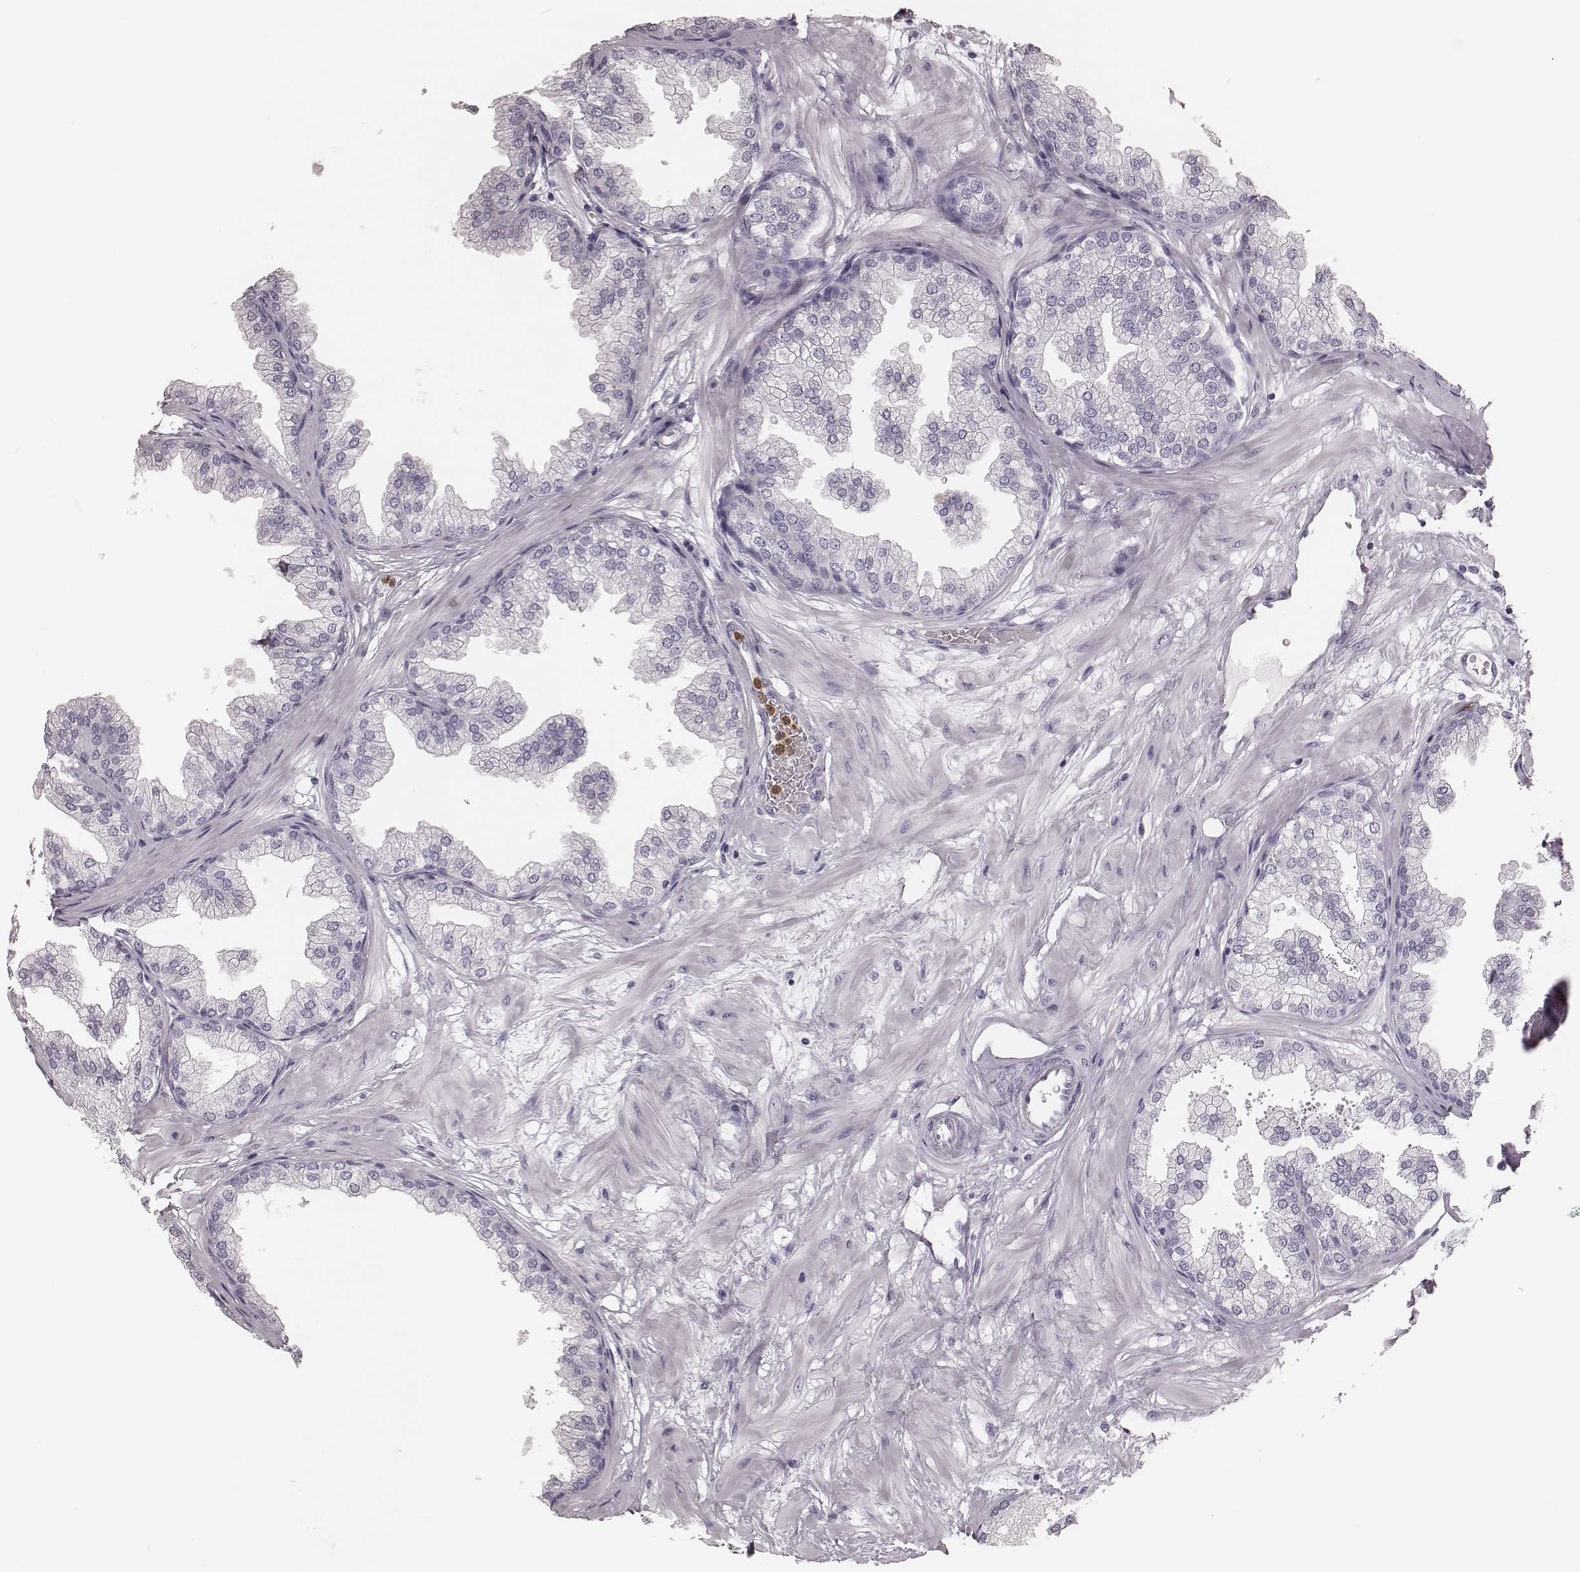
{"staining": {"intensity": "negative", "quantity": "none", "location": "none"}, "tissue": "prostate", "cell_type": "Glandular cells", "image_type": "normal", "snomed": [{"axis": "morphology", "description": "Normal tissue, NOS"}, {"axis": "topography", "description": "Prostate"}], "caption": "Glandular cells show no significant protein staining in normal prostate. Brightfield microscopy of immunohistochemistry (IHC) stained with DAB (brown) and hematoxylin (blue), captured at high magnification.", "gene": "ELANE", "patient": {"sex": "male", "age": 37}}